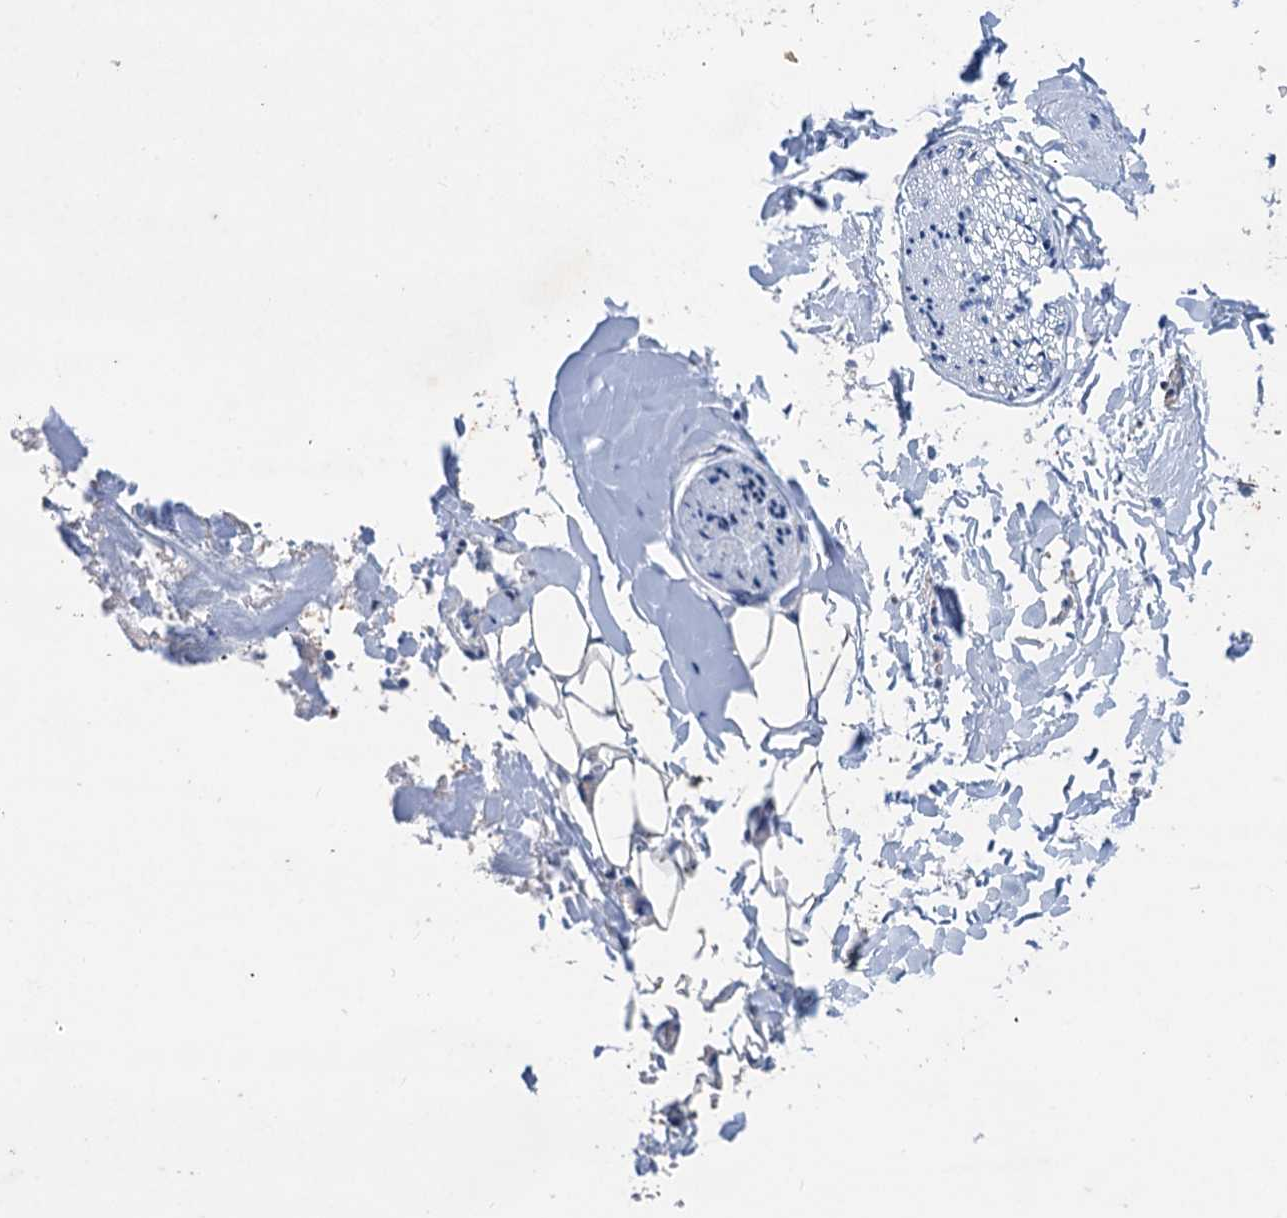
{"staining": {"intensity": "negative", "quantity": "none", "location": "none"}, "tissue": "adipose tissue", "cell_type": "Adipocytes", "image_type": "normal", "snomed": [{"axis": "morphology", "description": "Normal tissue, NOS"}, {"axis": "morphology", "description": "Adenocarcinoma, NOS"}, {"axis": "topography", "description": "Smooth muscle"}, {"axis": "topography", "description": "Colon"}], "caption": "Adipocytes show no significant protein positivity in normal adipose tissue. The staining was performed using DAB (3,3'-diaminobenzidine) to visualize the protein expression in brown, while the nuclei were stained in blue with hematoxylin (Magnification: 20x).", "gene": "ESYT3", "patient": {"sex": "male", "age": 14}}